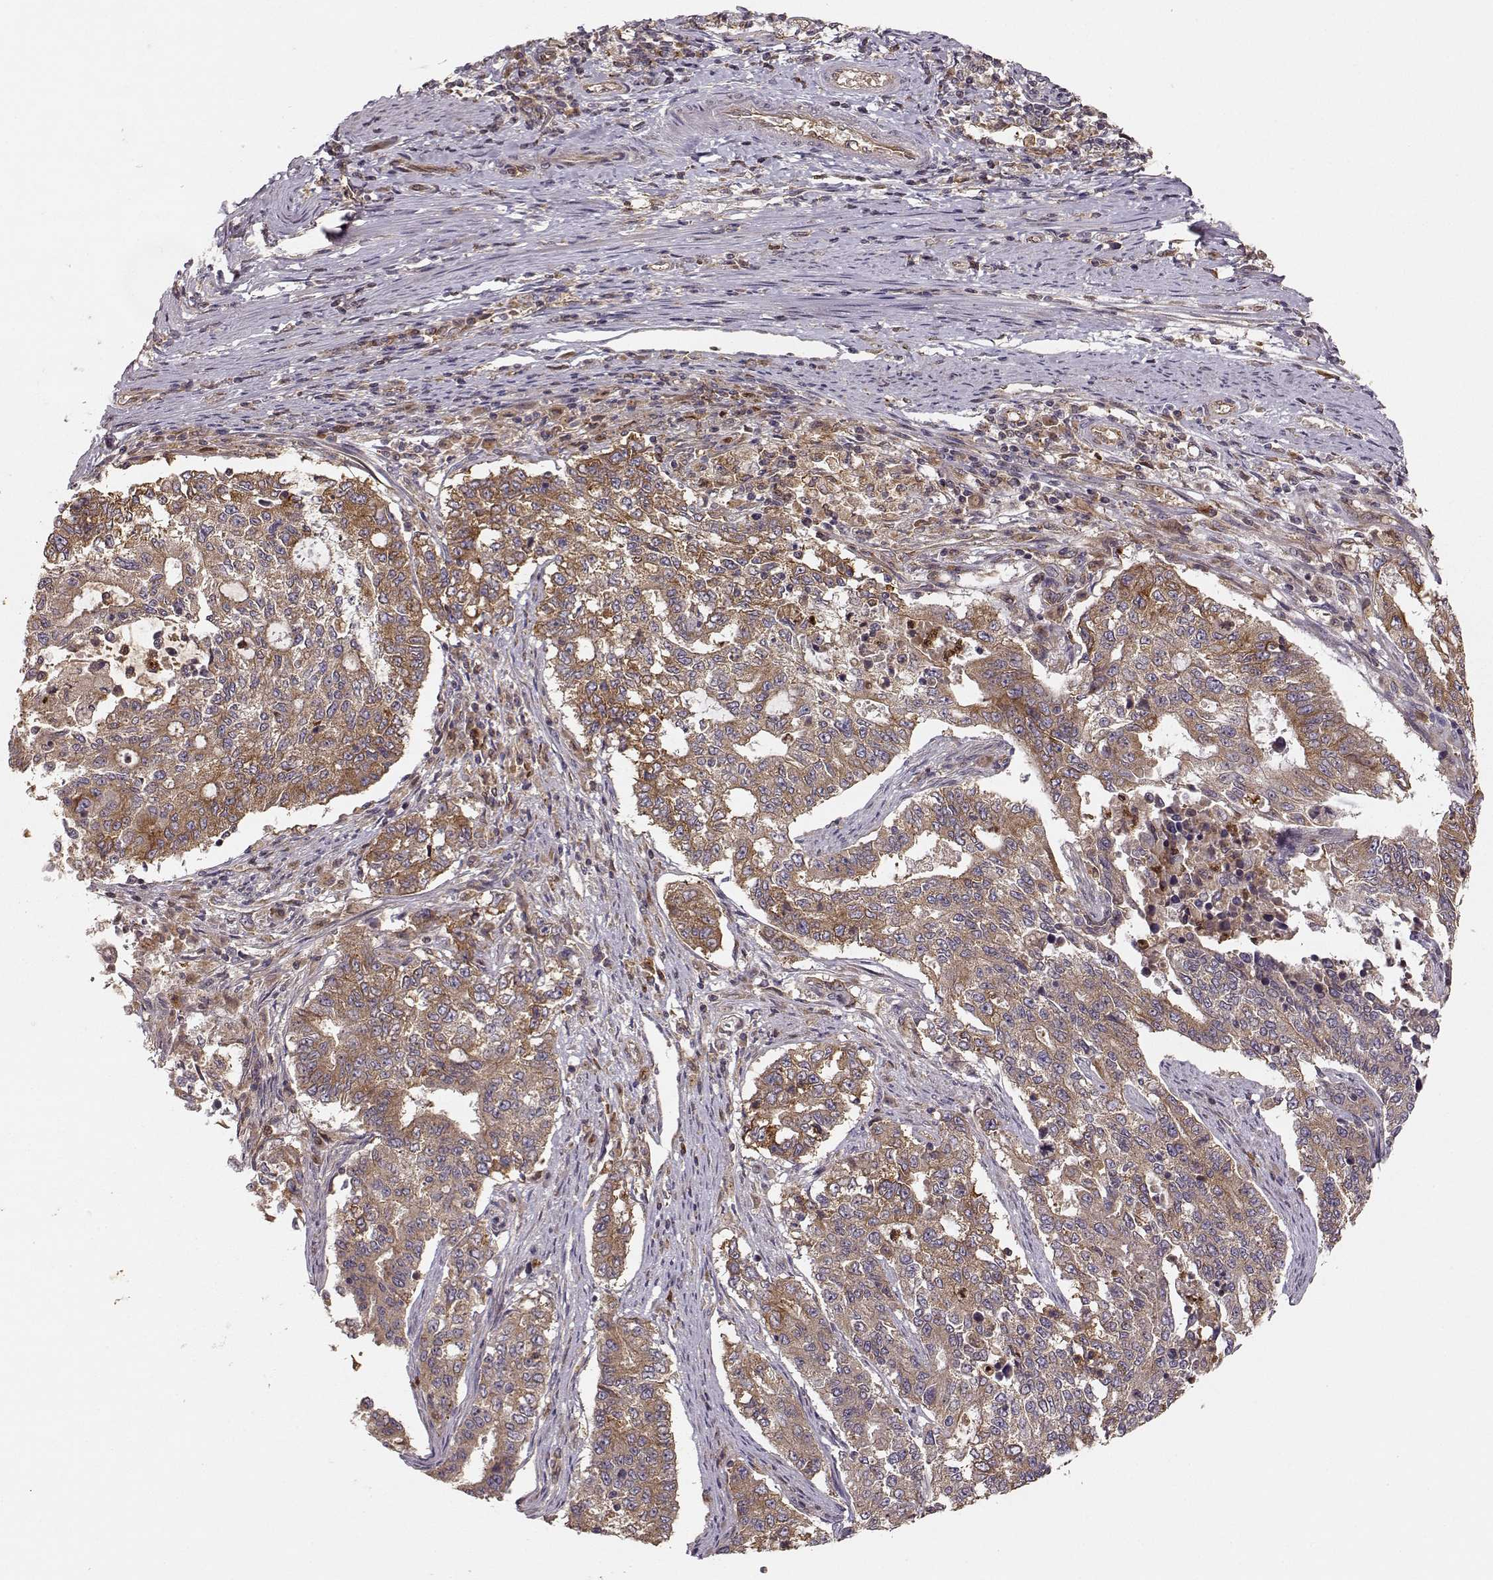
{"staining": {"intensity": "moderate", "quantity": ">75%", "location": "cytoplasmic/membranous"}, "tissue": "endometrial cancer", "cell_type": "Tumor cells", "image_type": "cancer", "snomed": [{"axis": "morphology", "description": "Adenocarcinoma, NOS"}, {"axis": "topography", "description": "Uterus"}], "caption": "The histopathology image exhibits a brown stain indicating the presence of a protein in the cytoplasmic/membranous of tumor cells in endometrial cancer. (DAB (3,3'-diaminobenzidine) = brown stain, brightfield microscopy at high magnification).", "gene": "ARHGEF2", "patient": {"sex": "female", "age": 59}}